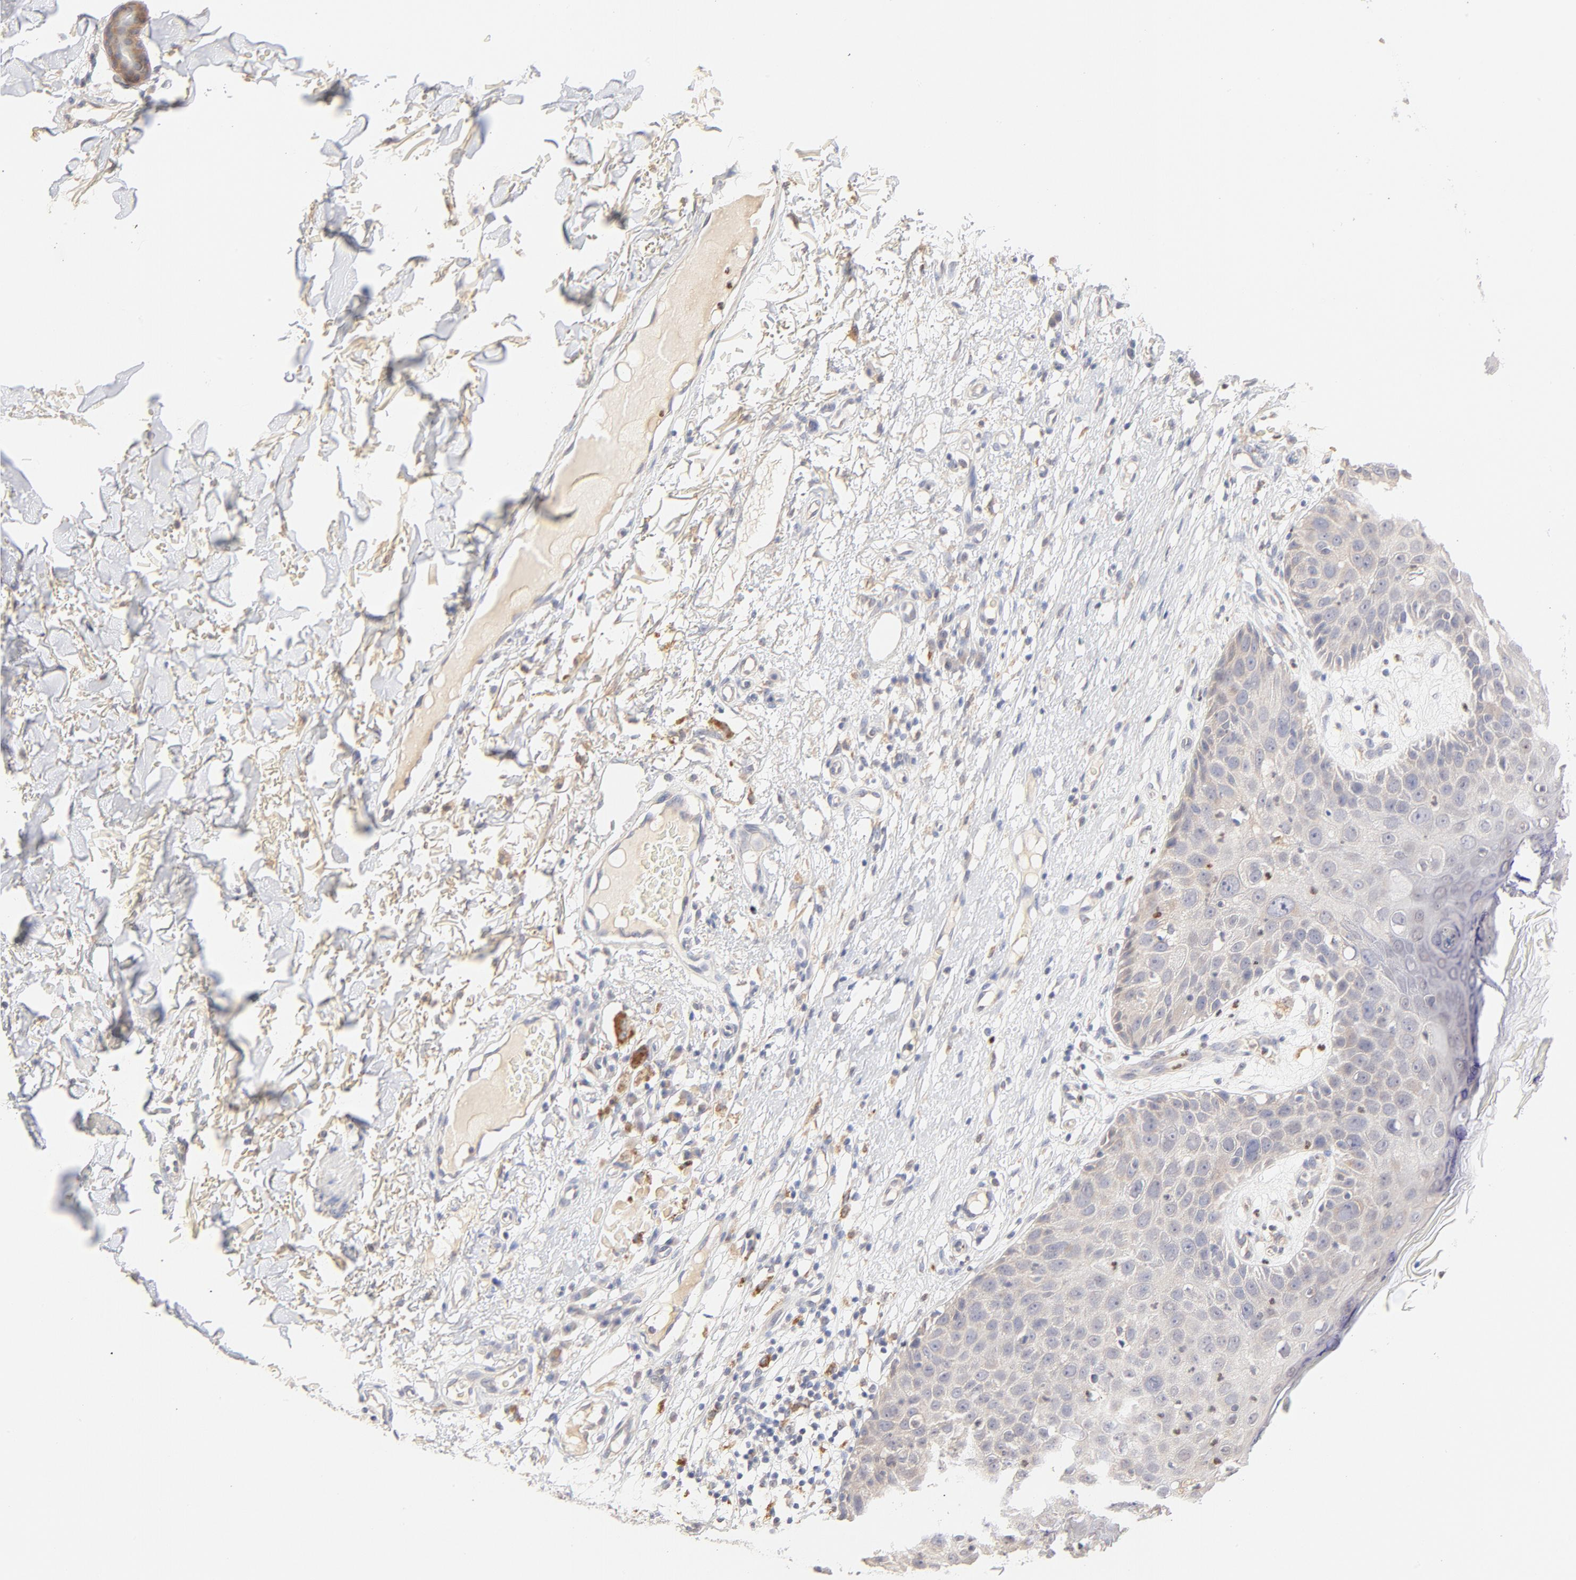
{"staining": {"intensity": "negative", "quantity": "none", "location": "none"}, "tissue": "skin cancer", "cell_type": "Tumor cells", "image_type": "cancer", "snomed": [{"axis": "morphology", "description": "Squamous cell carcinoma, NOS"}, {"axis": "topography", "description": "Skin"}], "caption": "A high-resolution histopathology image shows immunohistochemistry staining of squamous cell carcinoma (skin), which demonstrates no significant expression in tumor cells.", "gene": "MTERF2", "patient": {"sex": "male", "age": 87}}